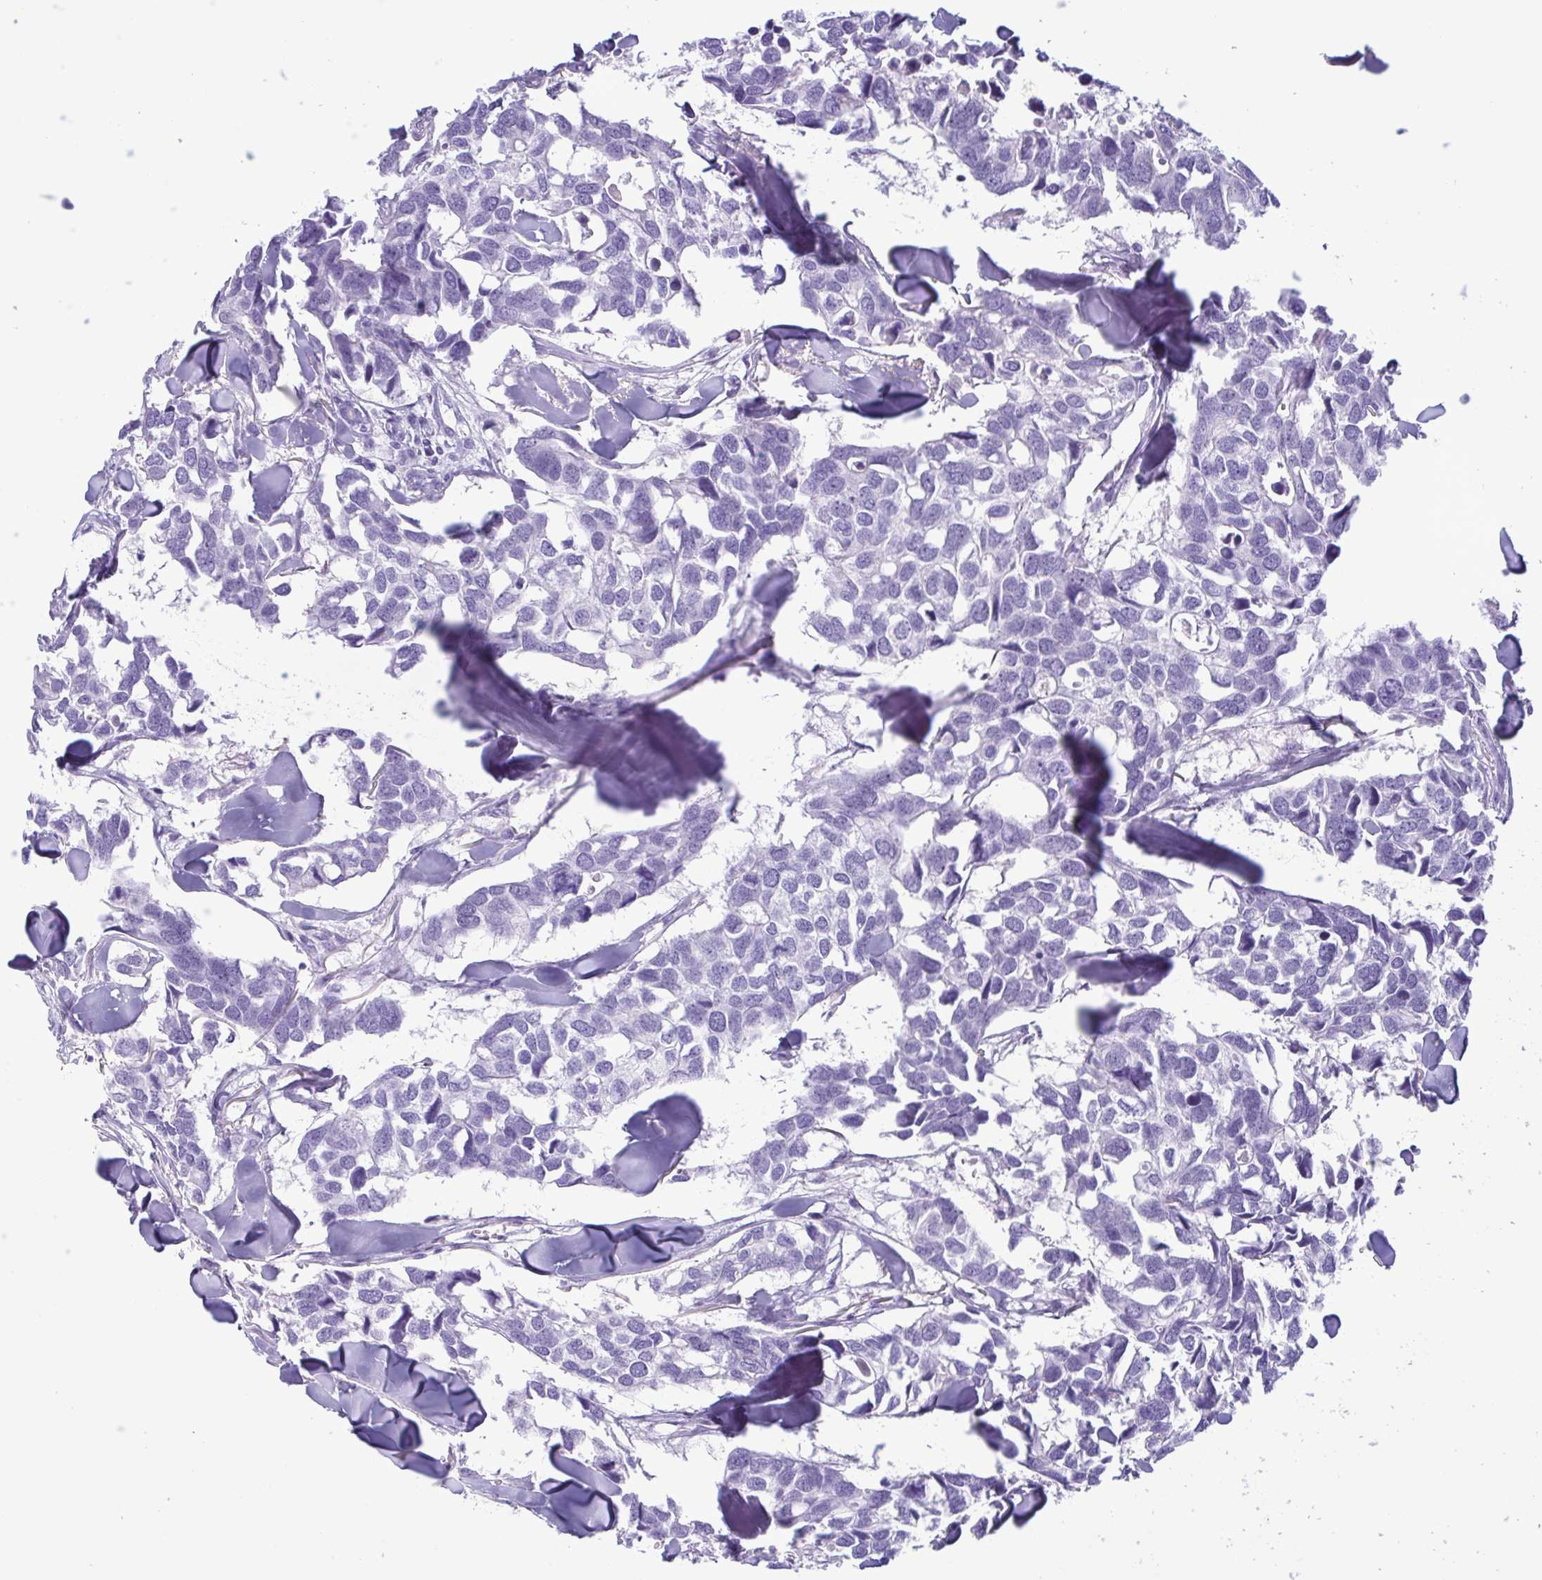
{"staining": {"intensity": "negative", "quantity": "none", "location": "none"}, "tissue": "breast cancer", "cell_type": "Tumor cells", "image_type": "cancer", "snomed": [{"axis": "morphology", "description": "Duct carcinoma"}, {"axis": "topography", "description": "Breast"}], "caption": "High power microscopy micrograph of an immunohistochemistry (IHC) image of breast cancer (invasive ductal carcinoma), revealing no significant staining in tumor cells. Nuclei are stained in blue.", "gene": "LTF", "patient": {"sex": "female", "age": 83}}